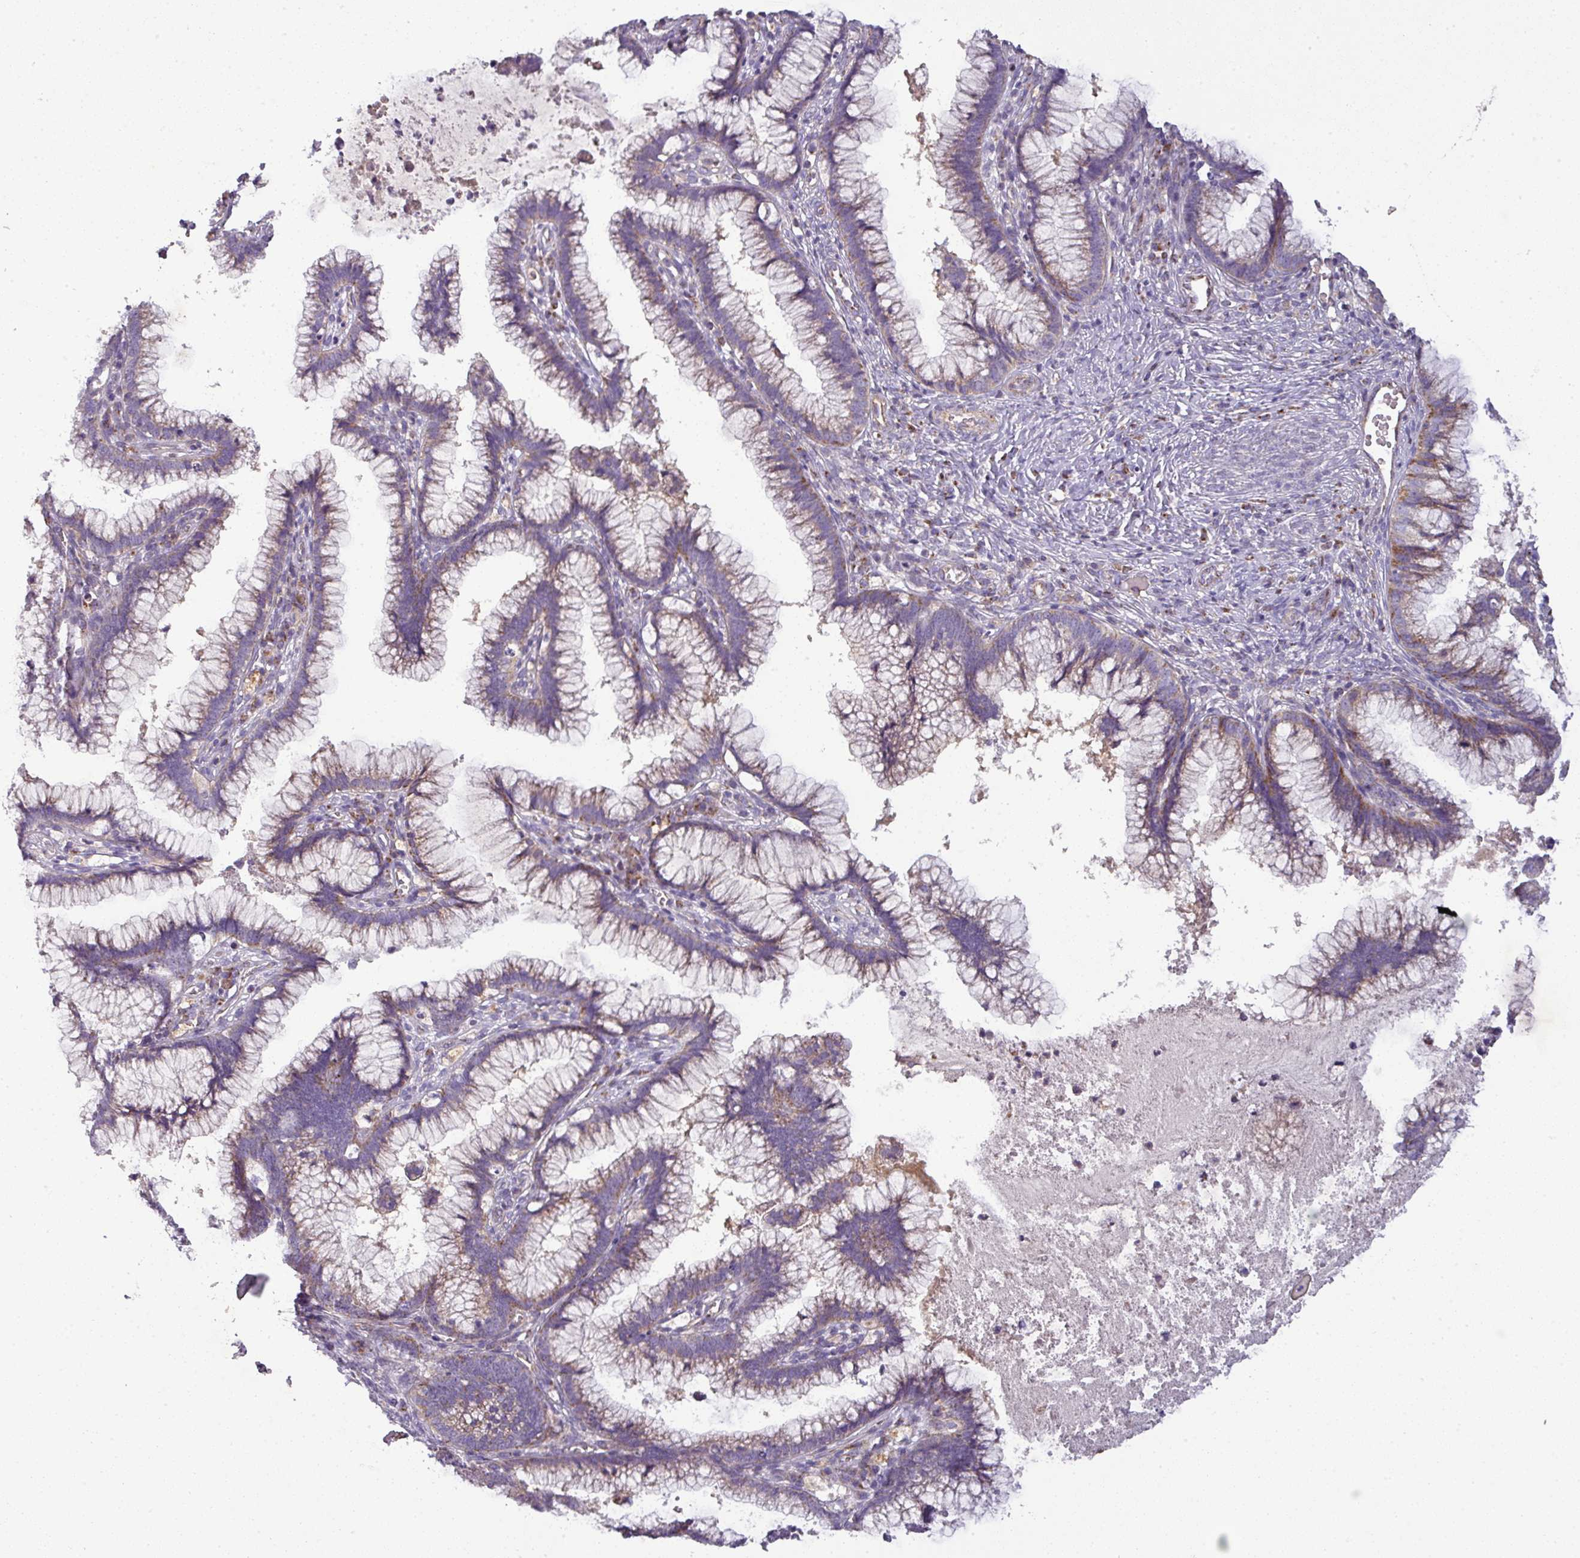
{"staining": {"intensity": "weak", "quantity": "25%-75%", "location": "cytoplasmic/membranous"}, "tissue": "cervical cancer", "cell_type": "Tumor cells", "image_type": "cancer", "snomed": [{"axis": "morphology", "description": "Adenocarcinoma, NOS"}, {"axis": "topography", "description": "Cervix"}], "caption": "Cervical cancer stained with a protein marker displays weak staining in tumor cells.", "gene": "PNMA6A", "patient": {"sex": "female", "age": 36}}